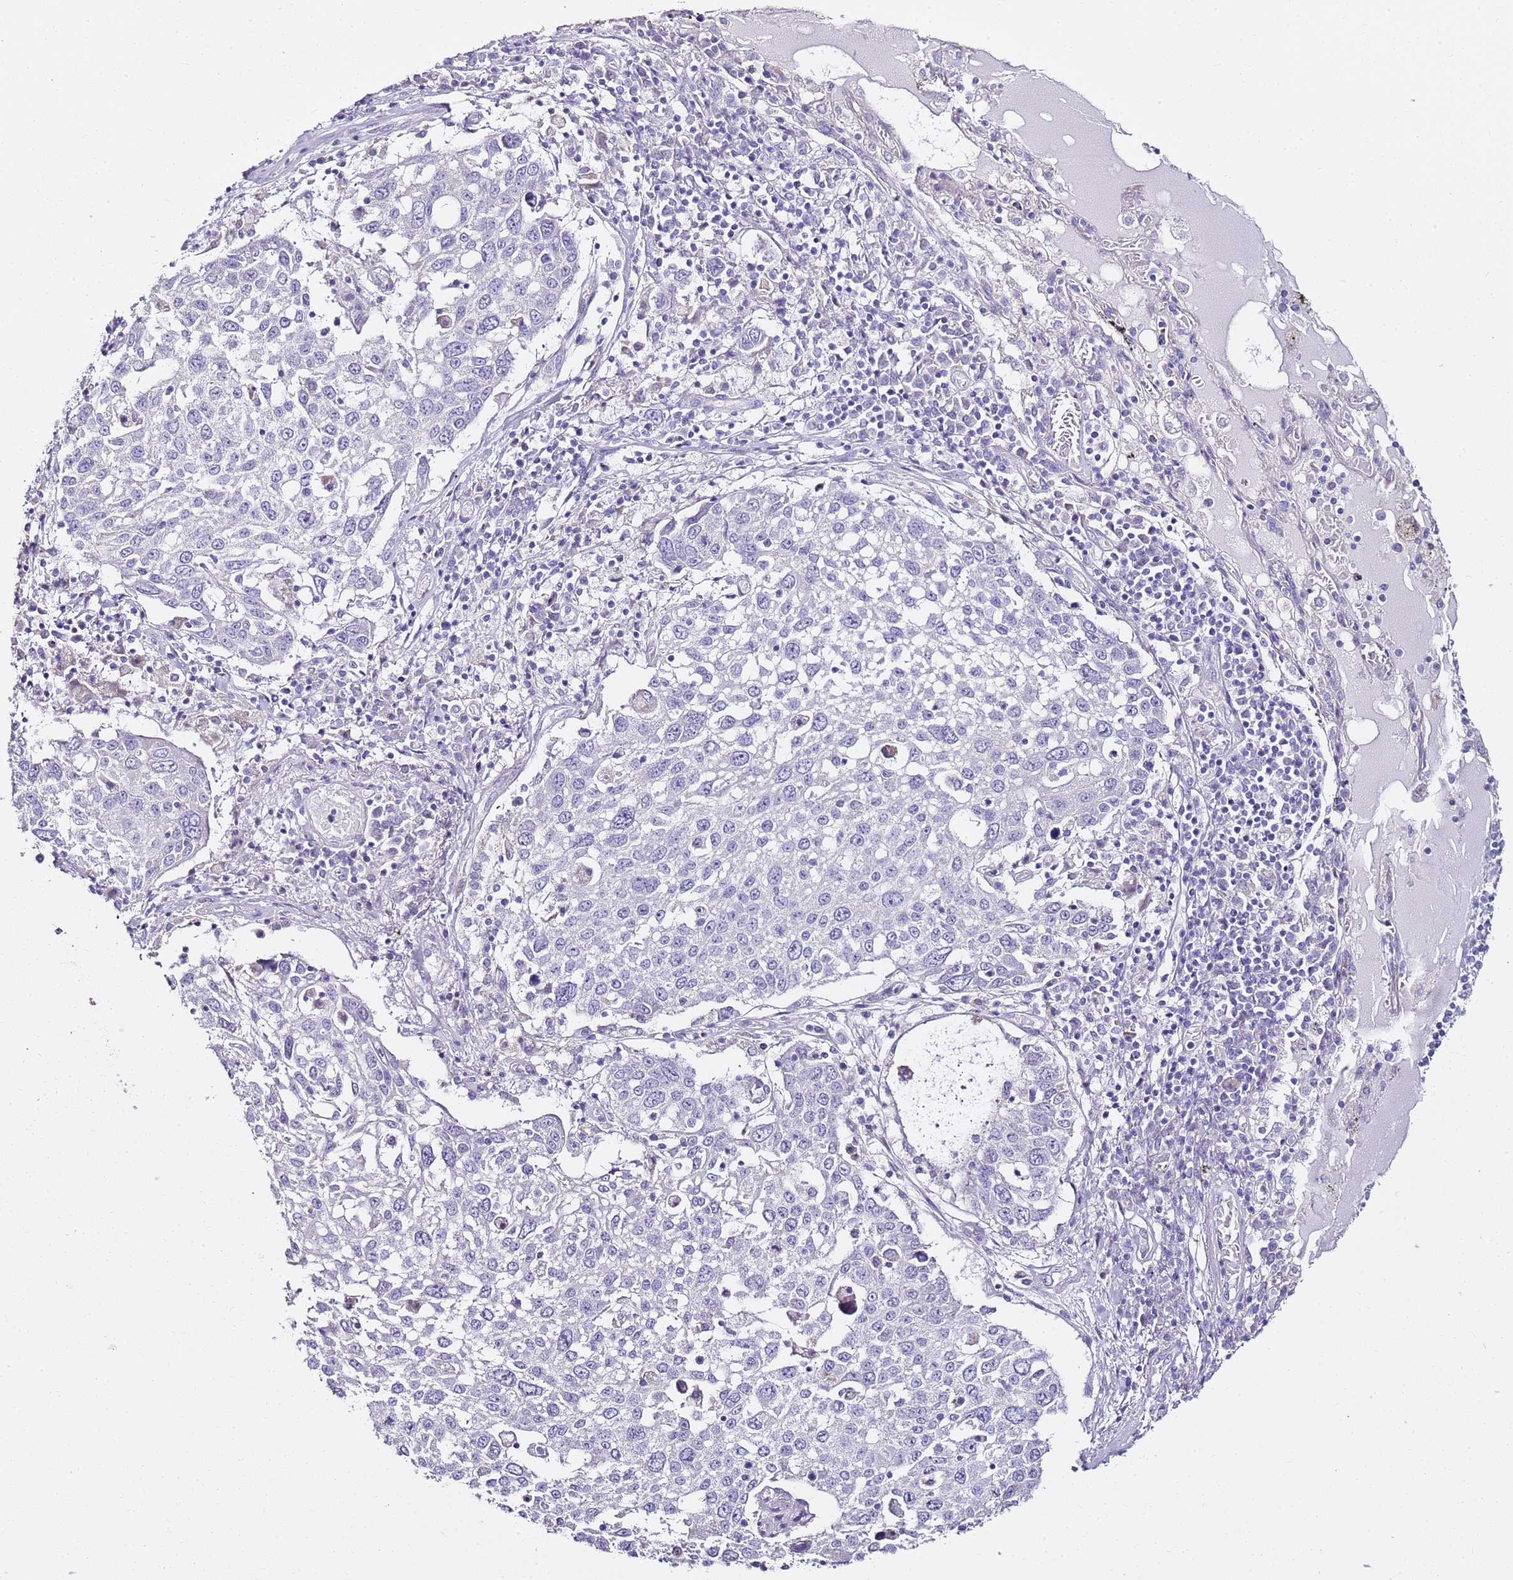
{"staining": {"intensity": "negative", "quantity": "none", "location": "none"}, "tissue": "lung cancer", "cell_type": "Tumor cells", "image_type": "cancer", "snomed": [{"axis": "morphology", "description": "Squamous cell carcinoma, NOS"}, {"axis": "topography", "description": "Lung"}], "caption": "A histopathology image of human lung squamous cell carcinoma is negative for staining in tumor cells.", "gene": "MYBPC3", "patient": {"sex": "male", "age": 65}}